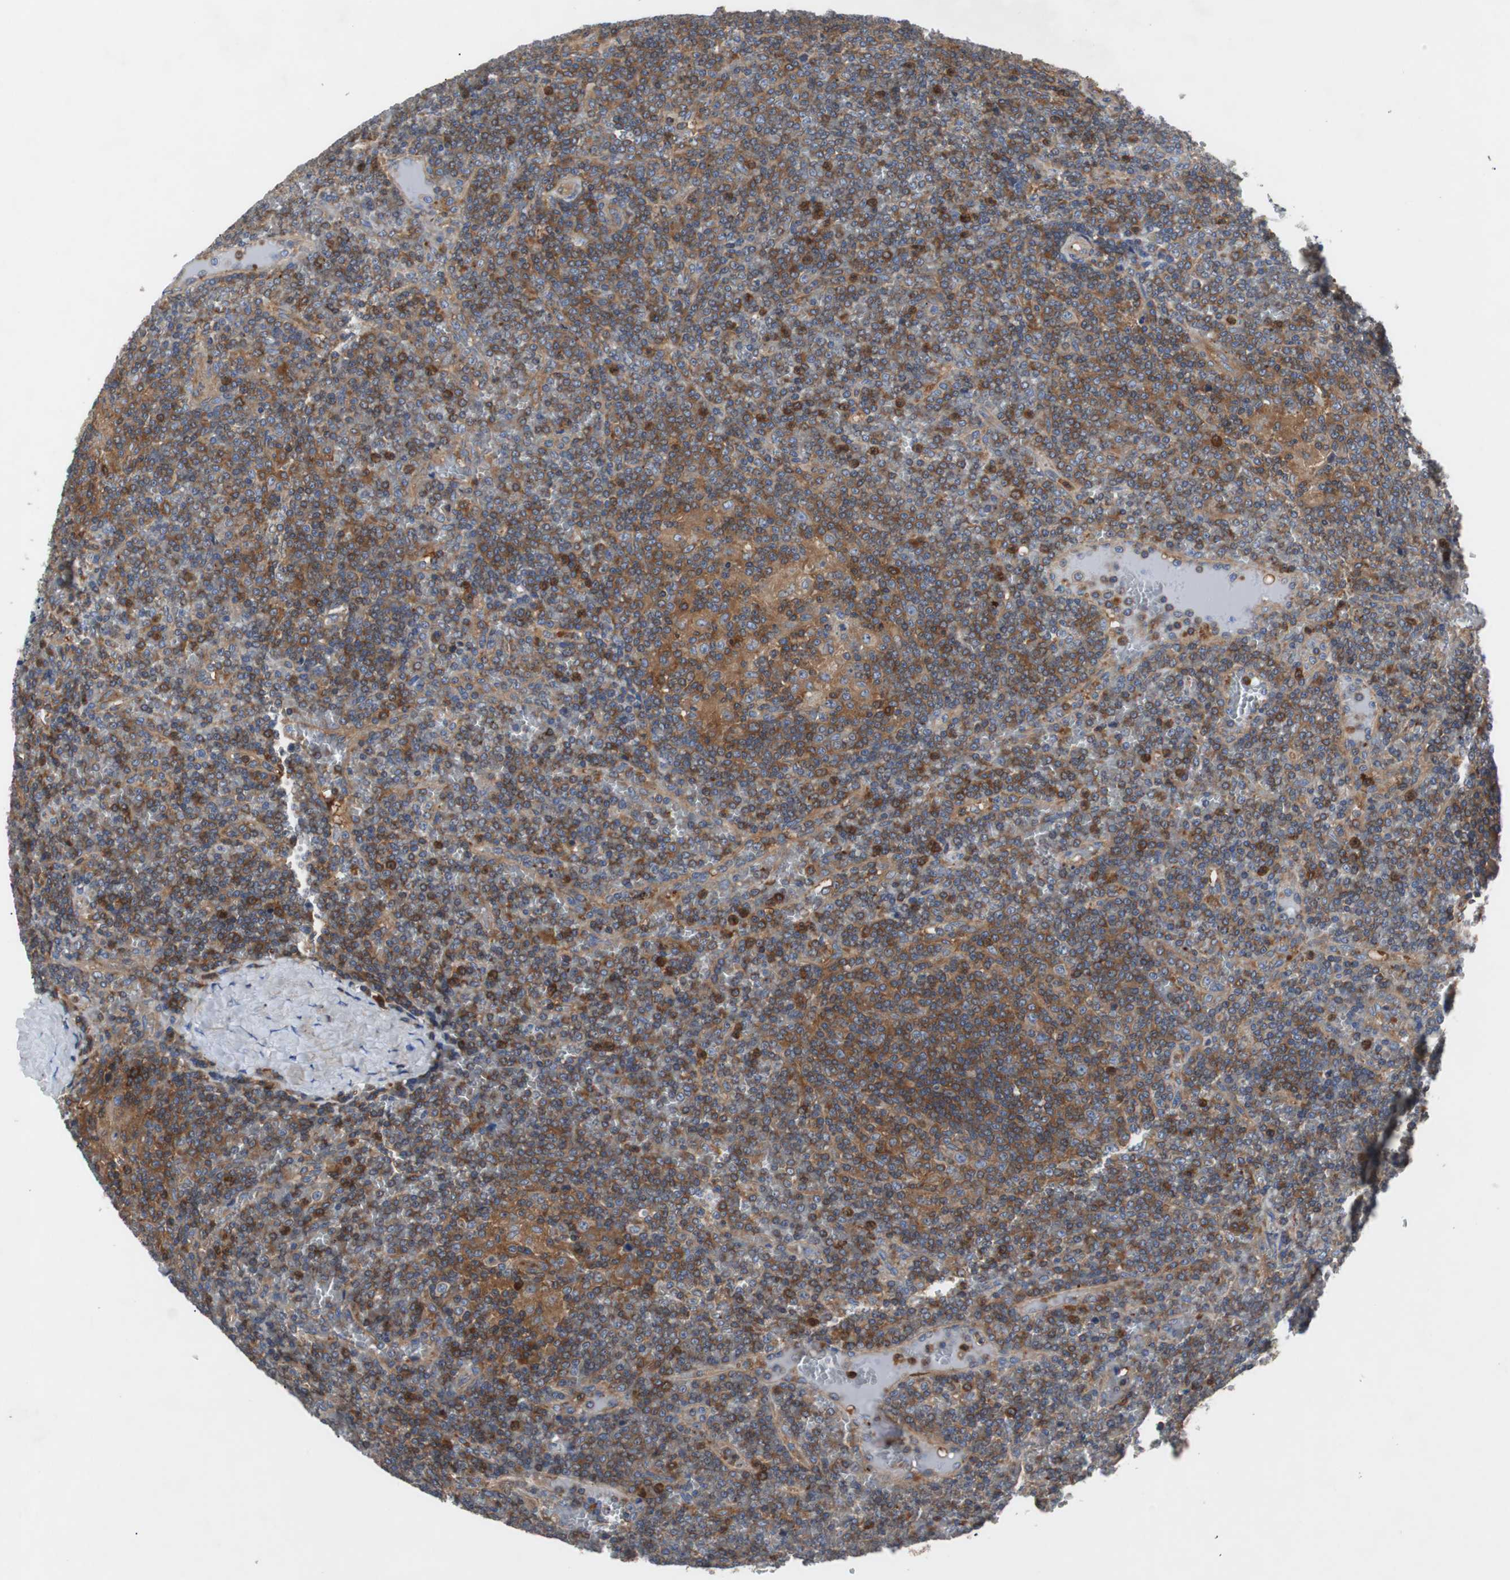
{"staining": {"intensity": "moderate", "quantity": ">75%", "location": "cytoplasmic/membranous"}, "tissue": "lymphoma", "cell_type": "Tumor cells", "image_type": "cancer", "snomed": [{"axis": "morphology", "description": "Malignant lymphoma, non-Hodgkin's type, Low grade"}, {"axis": "topography", "description": "Spleen"}], "caption": "A brown stain labels moderate cytoplasmic/membranous expression of a protein in human low-grade malignant lymphoma, non-Hodgkin's type tumor cells.", "gene": "GYS1", "patient": {"sex": "female", "age": 19}}